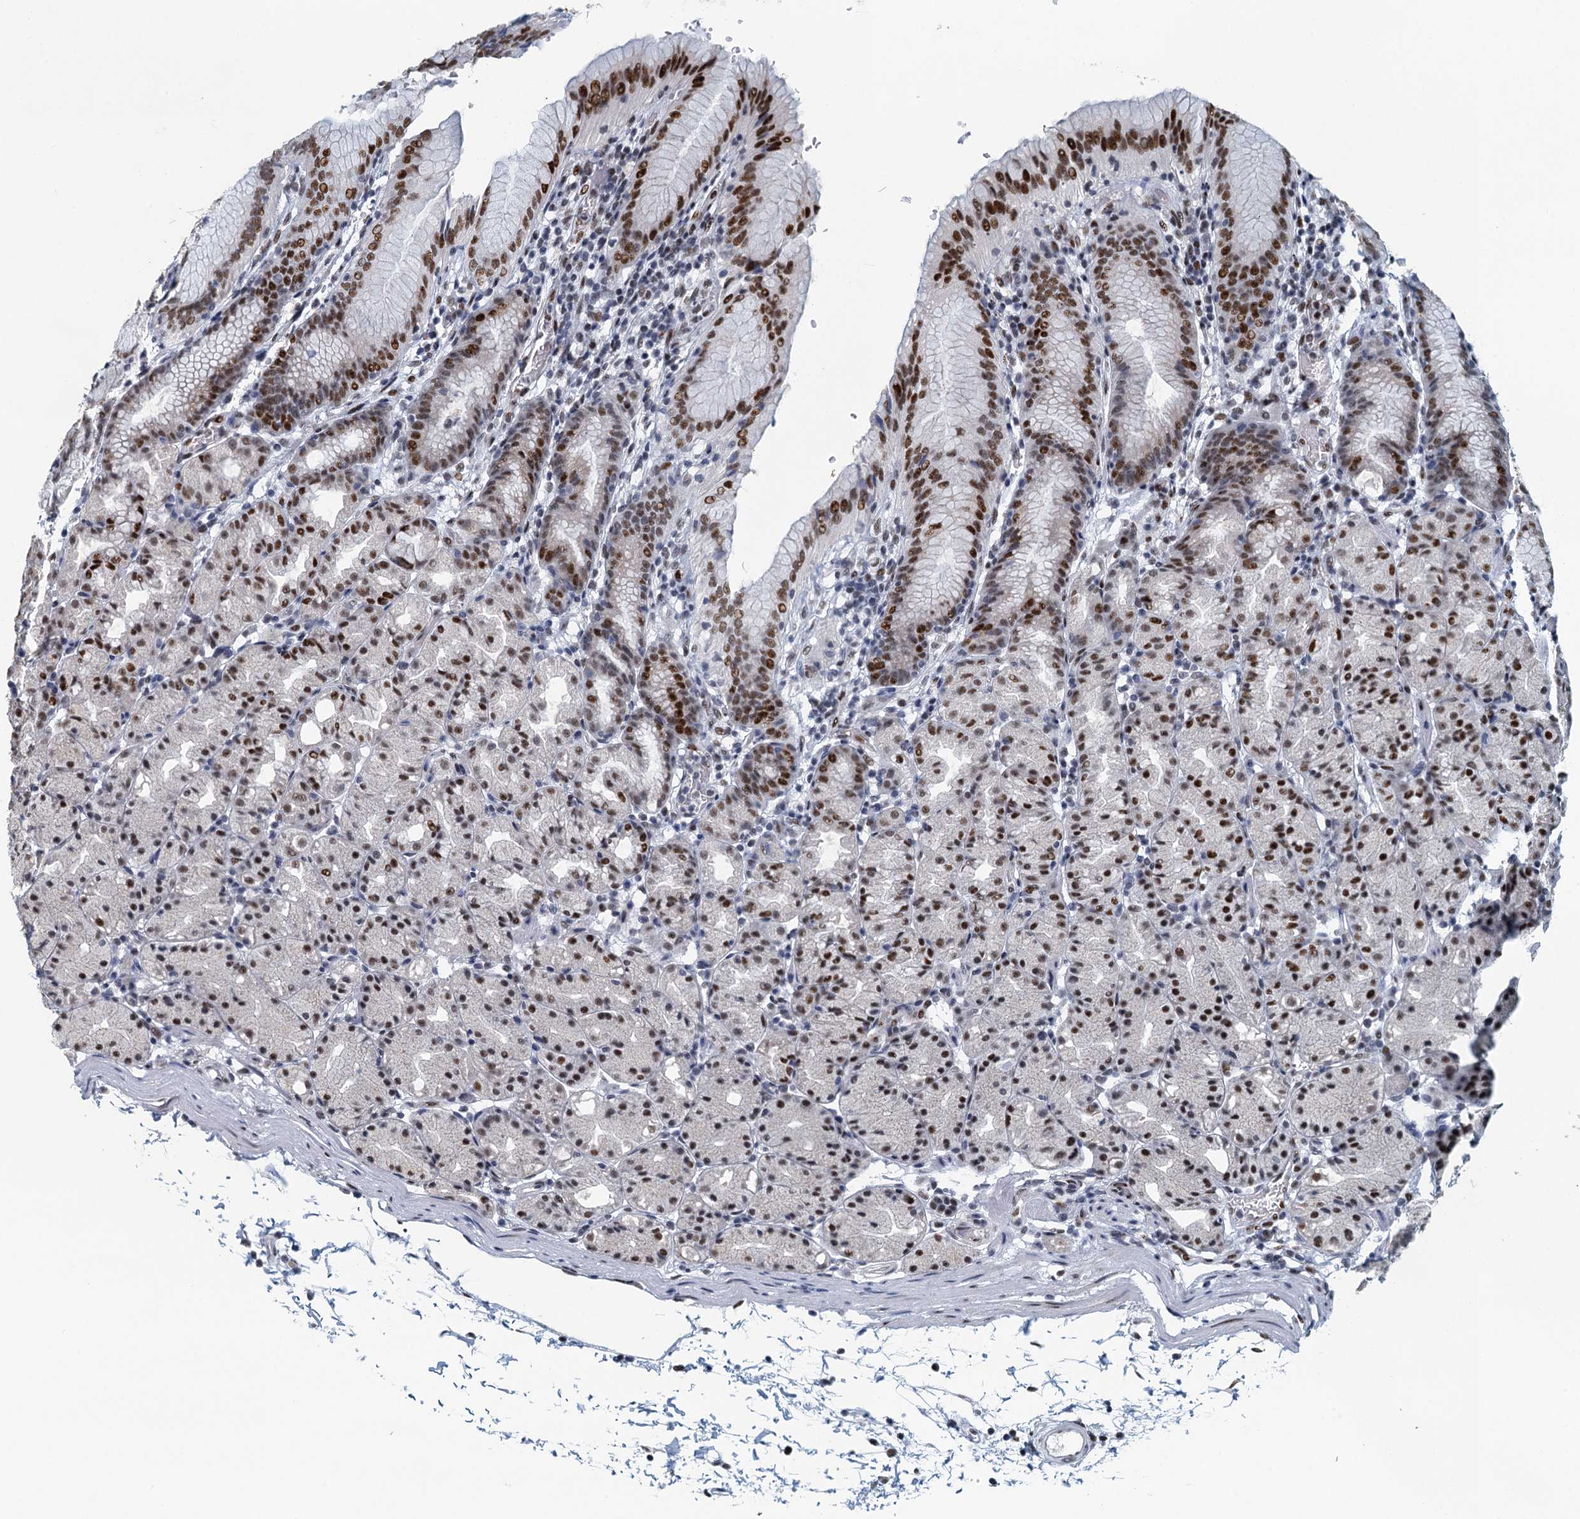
{"staining": {"intensity": "strong", "quantity": "25%-75%", "location": "nuclear"}, "tissue": "stomach", "cell_type": "Glandular cells", "image_type": "normal", "snomed": [{"axis": "morphology", "description": "Normal tissue, NOS"}, {"axis": "topography", "description": "Stomach, upper"}], "caption": "A high-resolution histopathology image shows IHC staining of benign stomach, which reveals strong nuclear staining in approximately 25%-75% of glandular cells.", "gene": "TTLL9", "patient": {"sex": "male", "age": 48}}